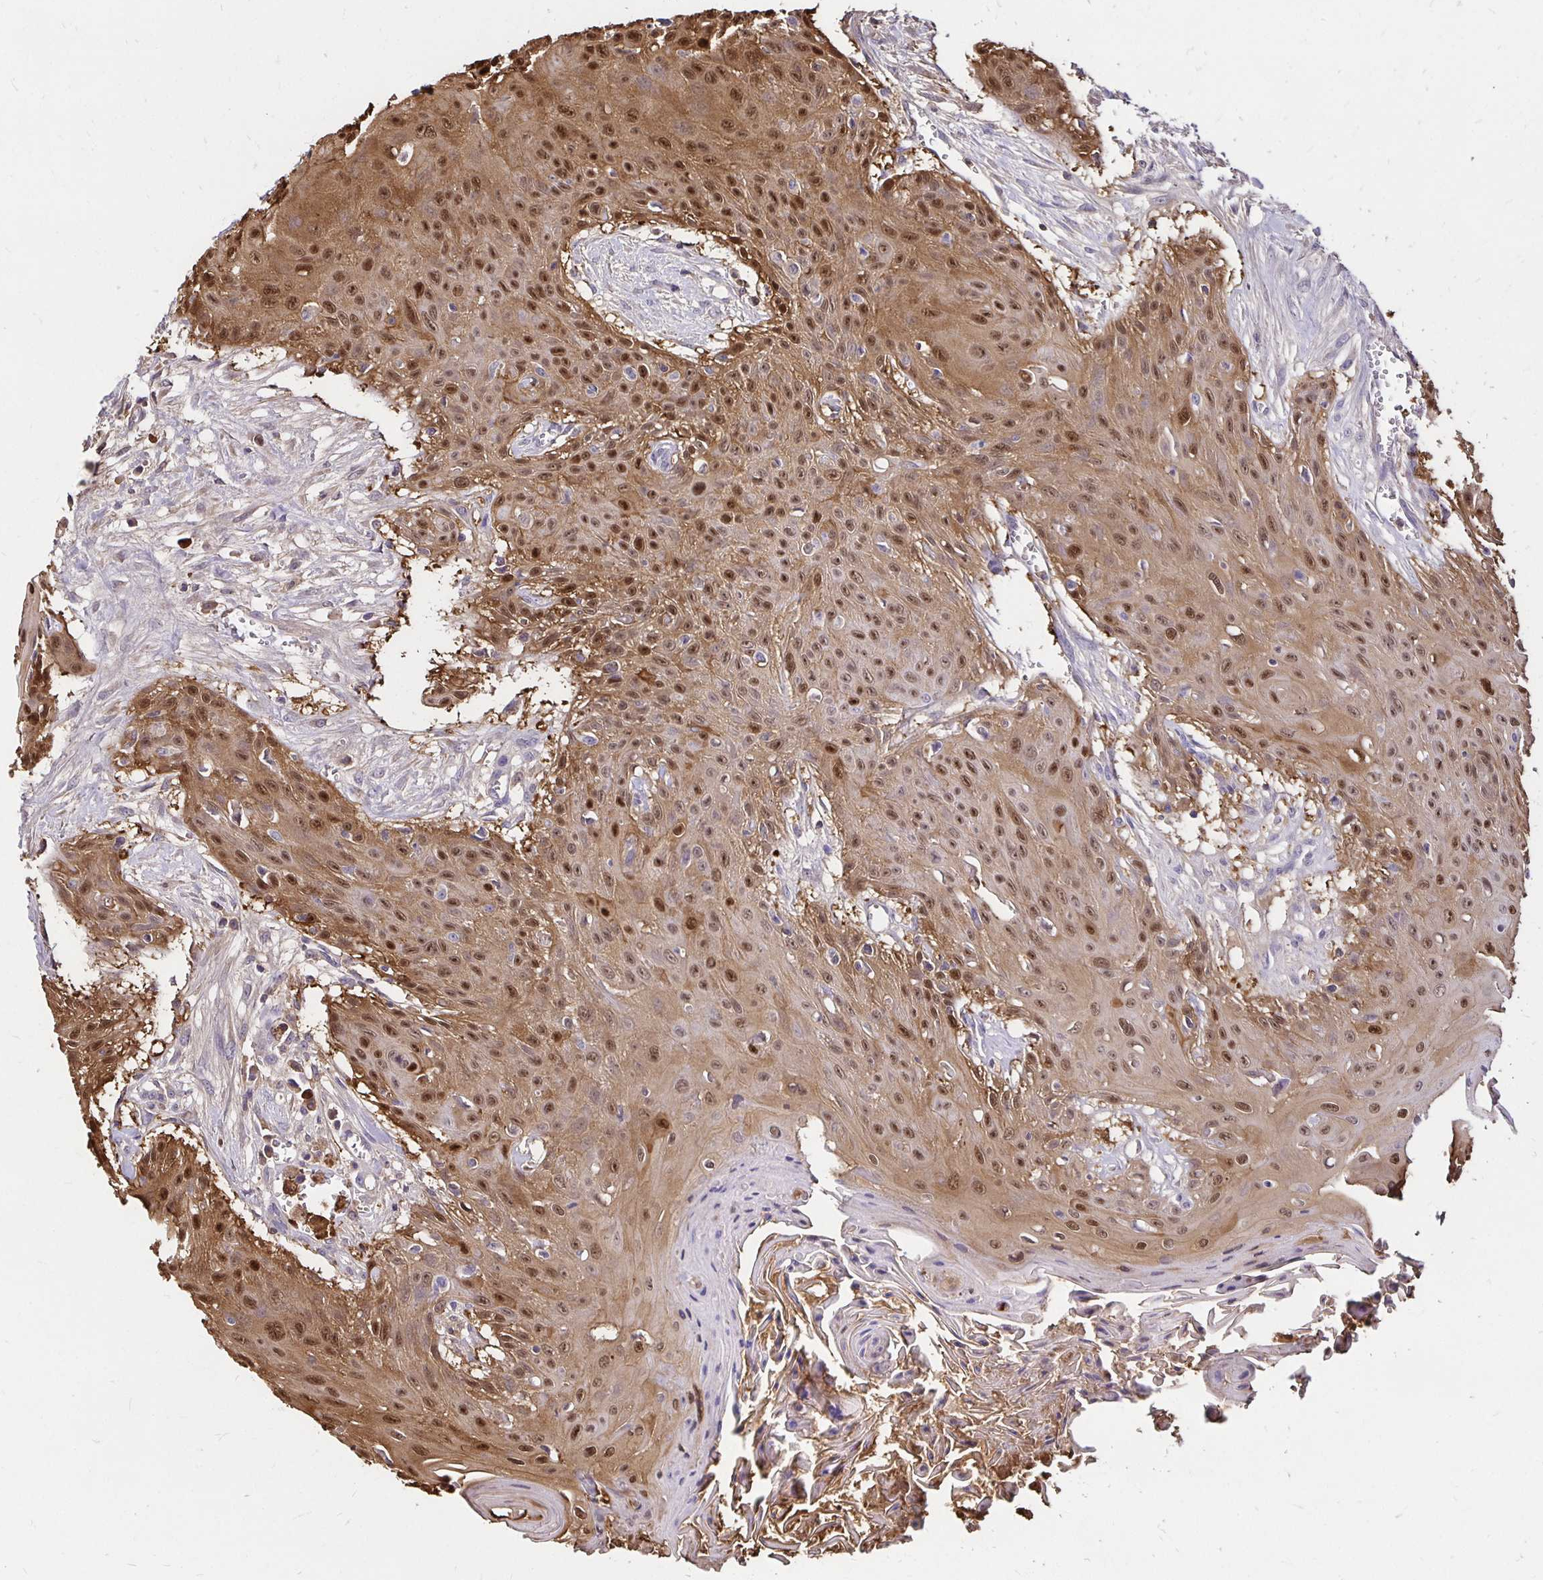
{"staining": {"intensity": "moderate", "quantity": ">75%", "location": "cytoplasmic/membranous,nuclear"}, "tissue": "head and neck cancer", "cell_type": "Tumor cells", "image_type": "cancer", "snomed": [{"axis": "morphology", "description": "Squamous cell carcinoma, NOS"}, {"axis": "topography", "description": "Lymph node"}, {"axis": "topography", "description": "Salivary gland"}, {"axis": "topography", "description": "Head-Neck"}], "caption": "Head and neck cancer (squamous cell carcinoma) stained with a brown dye exhibits moderate cytoplasmic/membranous and nuclear positive positivity in approximately >75% of tumor cells.", "gene": "TXN", "patient": {"sex": "female", "age": 74}}